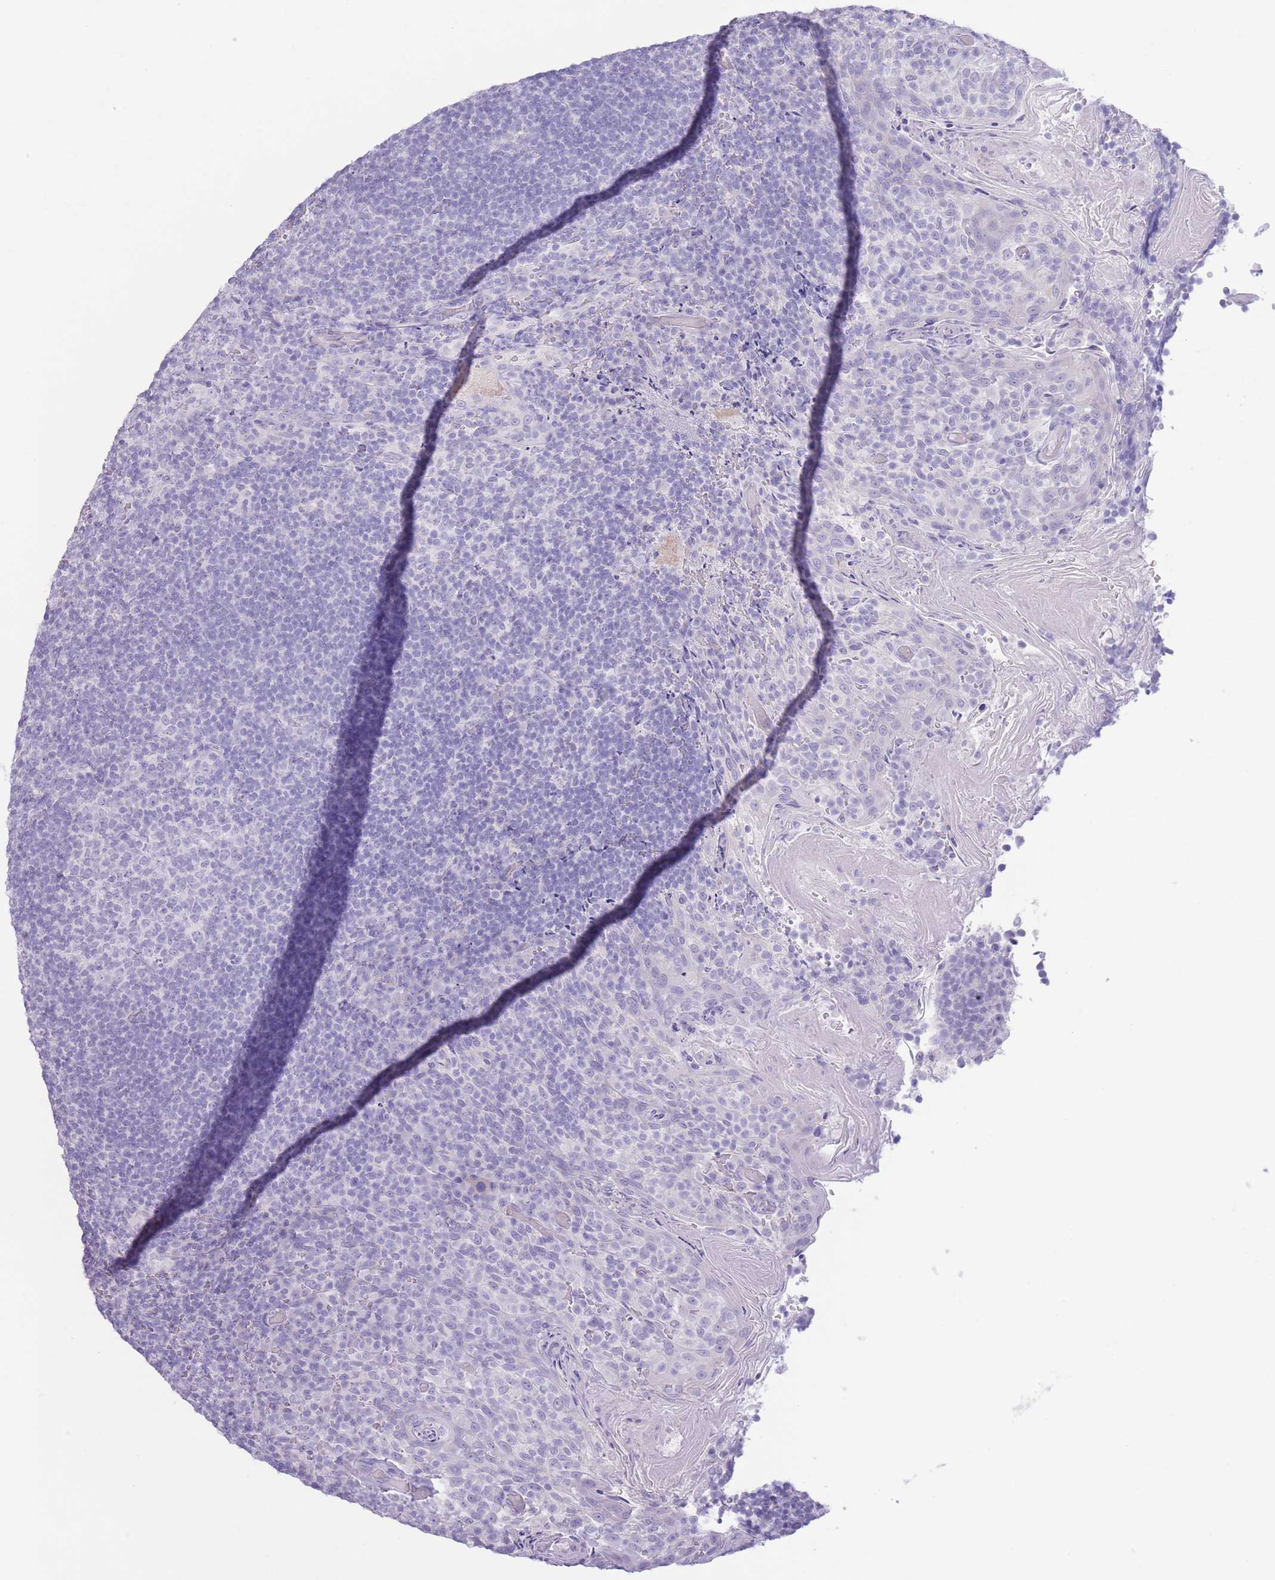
{"staining": {"intensity": "negative", "quantity": "none", "location": "none"}, "tissue": "tonsil", "cell_type": "Germinal center cells", "image_type": "normal", "snomed": [{"axis": "morphology", "description": "Normal tissue, NOS"}, {"axis": "topography", "description": "Tonsil"}], "caption": "Immunohistochemistry (IHC) histopathology image of normal tonsil stained for a protein (brown), which shows no staining in germinal center cells.", "gene": "PKLR", "patient": {"sex": "female", "age": 10}}